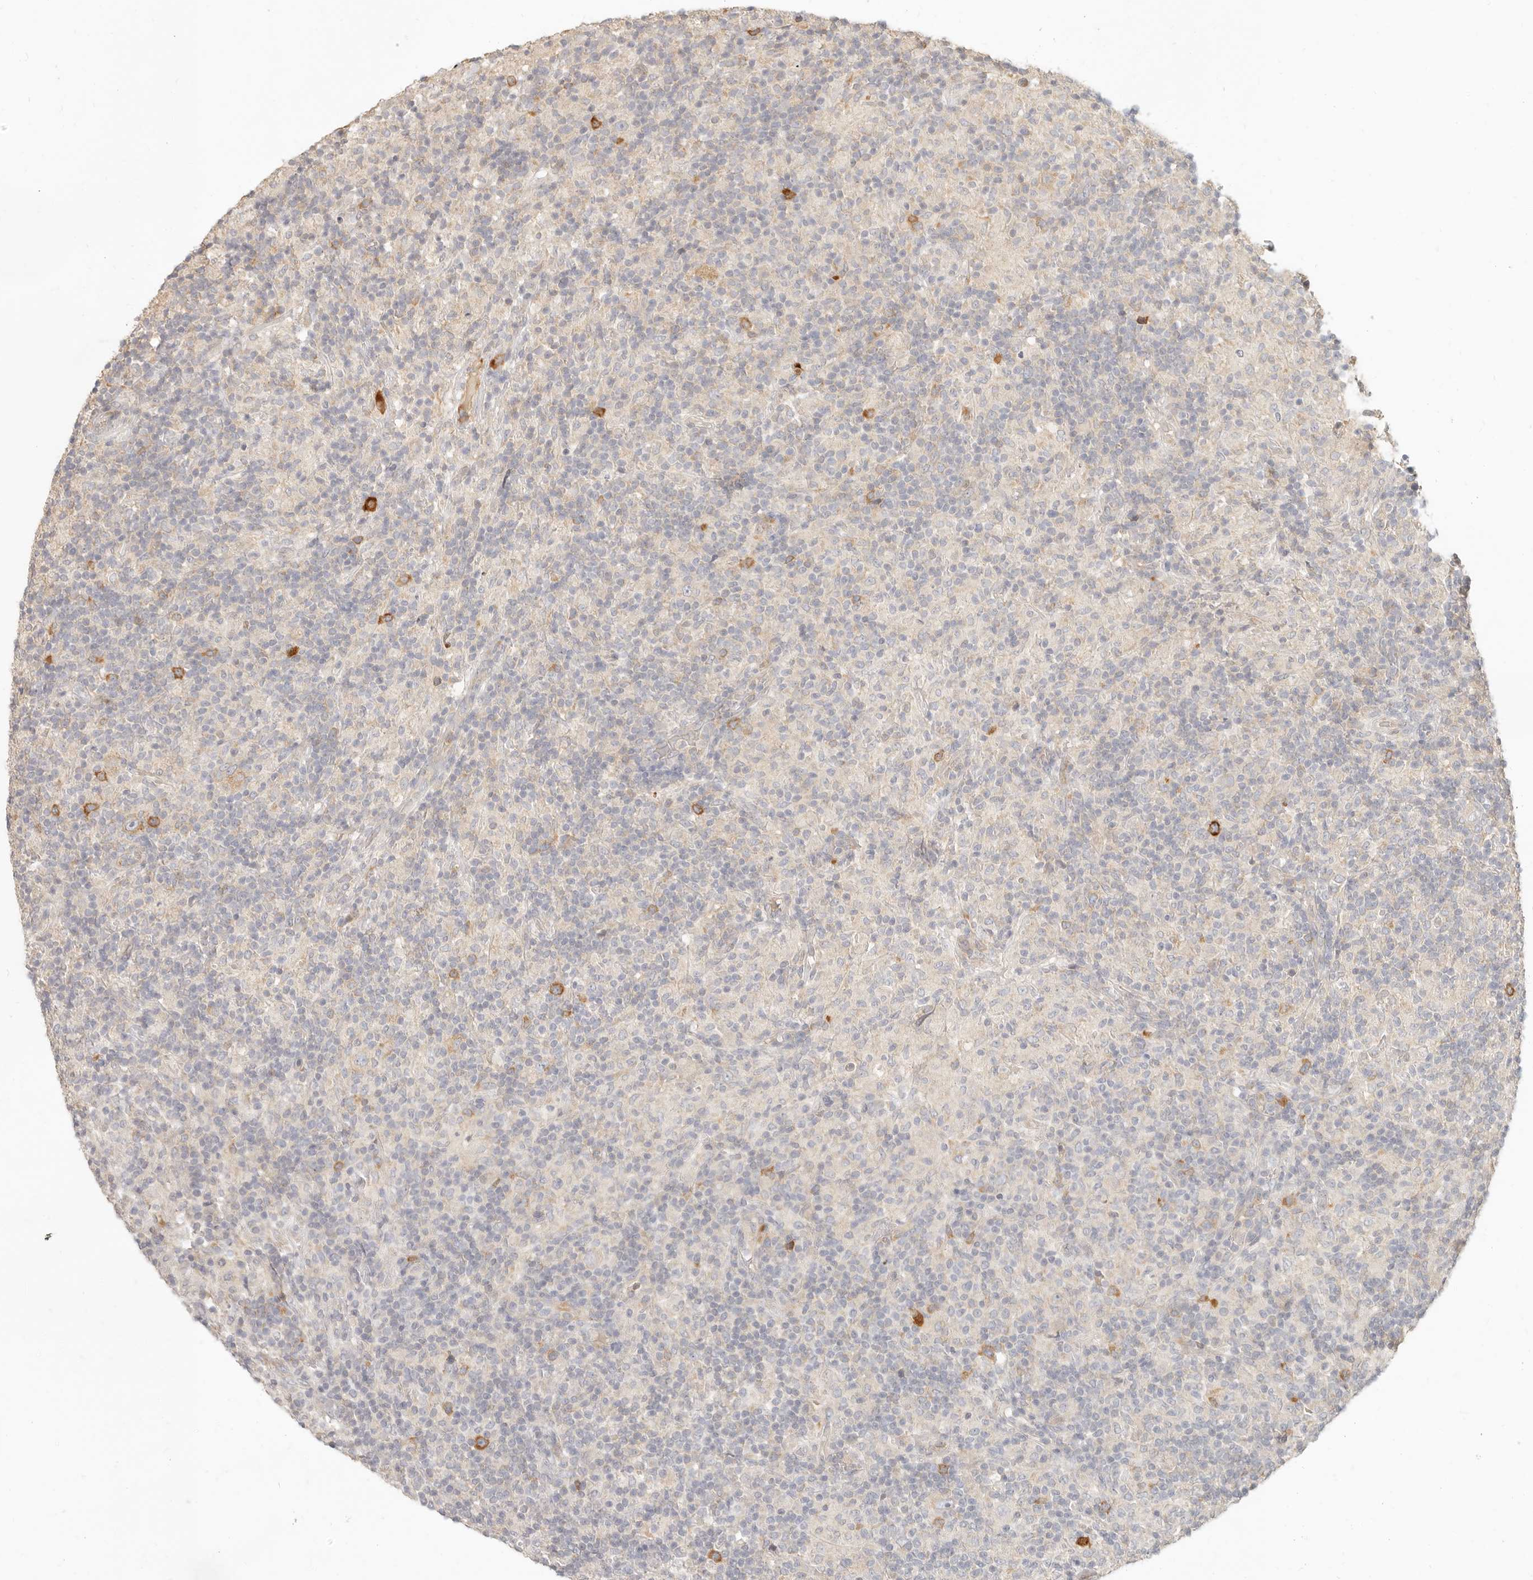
{"staining": {"intensity": "moderate", "quantity": "25%-75%", "location": "cytoplasmic/membranous"}, "tissue": "lymphoma", "cell_type": "Tumor cells", "image_type": "cancer", "snomed": [{"axis": "morphology", "description": "Hodgkin's disease, NOS"}, {"axis": "topography", "description": "Lymph node"}], "caption": "IHC histopathology image of neoplastic tissue: human Hodgkin's disease stained using immunohistochemistry (IHC) shows medium levels of moderate protein expression localized specifically in the cytoplasmic/membranous of tumor cells, appearing as a cytoplasmic/membranous brown color.", "gene": "PABPC4", "patient": {"sex": "male", "age": 70}}